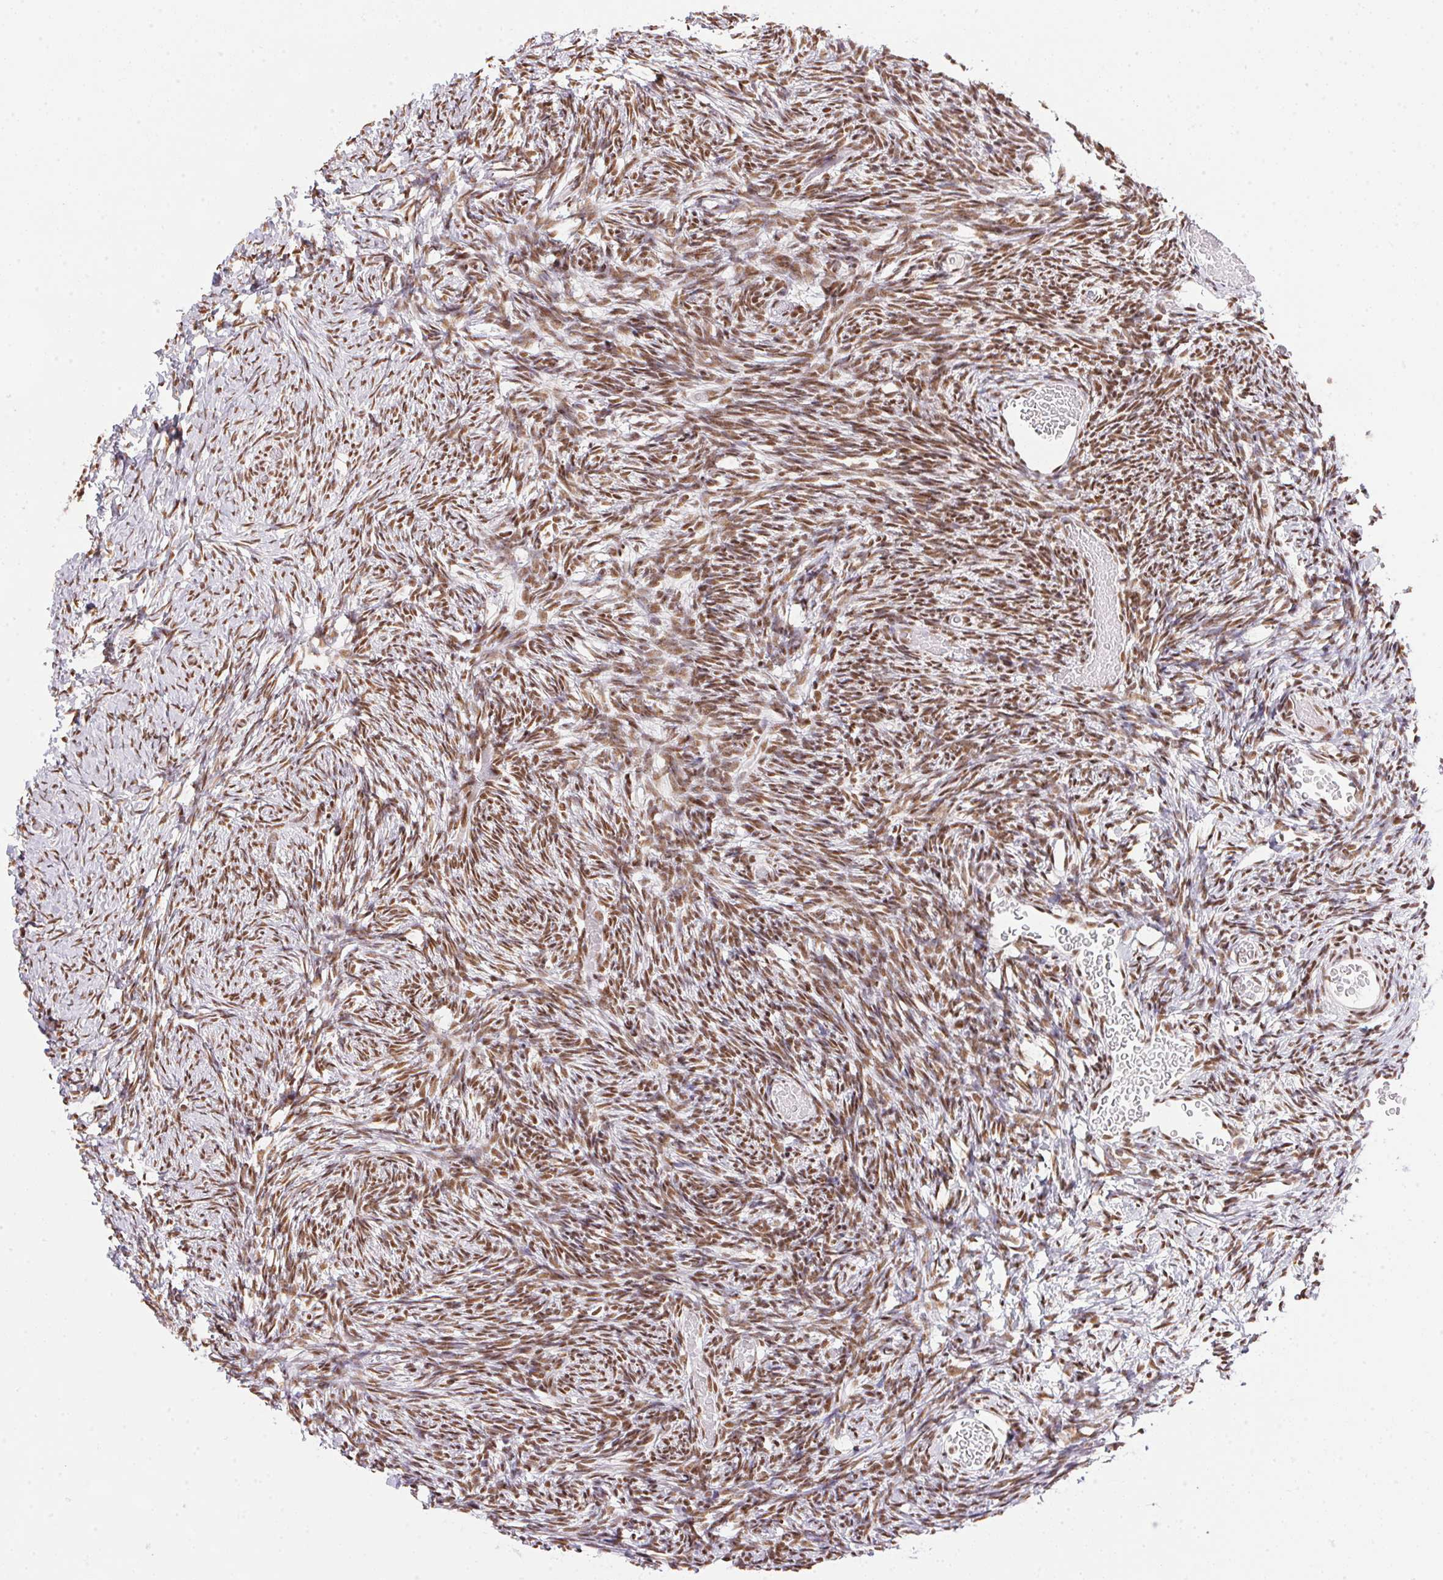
{"staining": {"intensity": "strong", "quantity": ">75%", "location": "nuclear"}, "tissue": "ovary", "cell_type": "Follicle cells", "image_type": "normal", "snomed": [{"axis": "morphology", "description": "Normal tissue, NOS"}, {"axis": "topography", "description": "Ovary"}], "caption": "DAB (3,3'-diaminobenzidine) immunohistochemical staining of normal ovary demonstrates strong nuclear protein staining in about >75% of follicle cells.", "gene": "NFE2L1", "patient": {"sex": "female", "age": 39}}